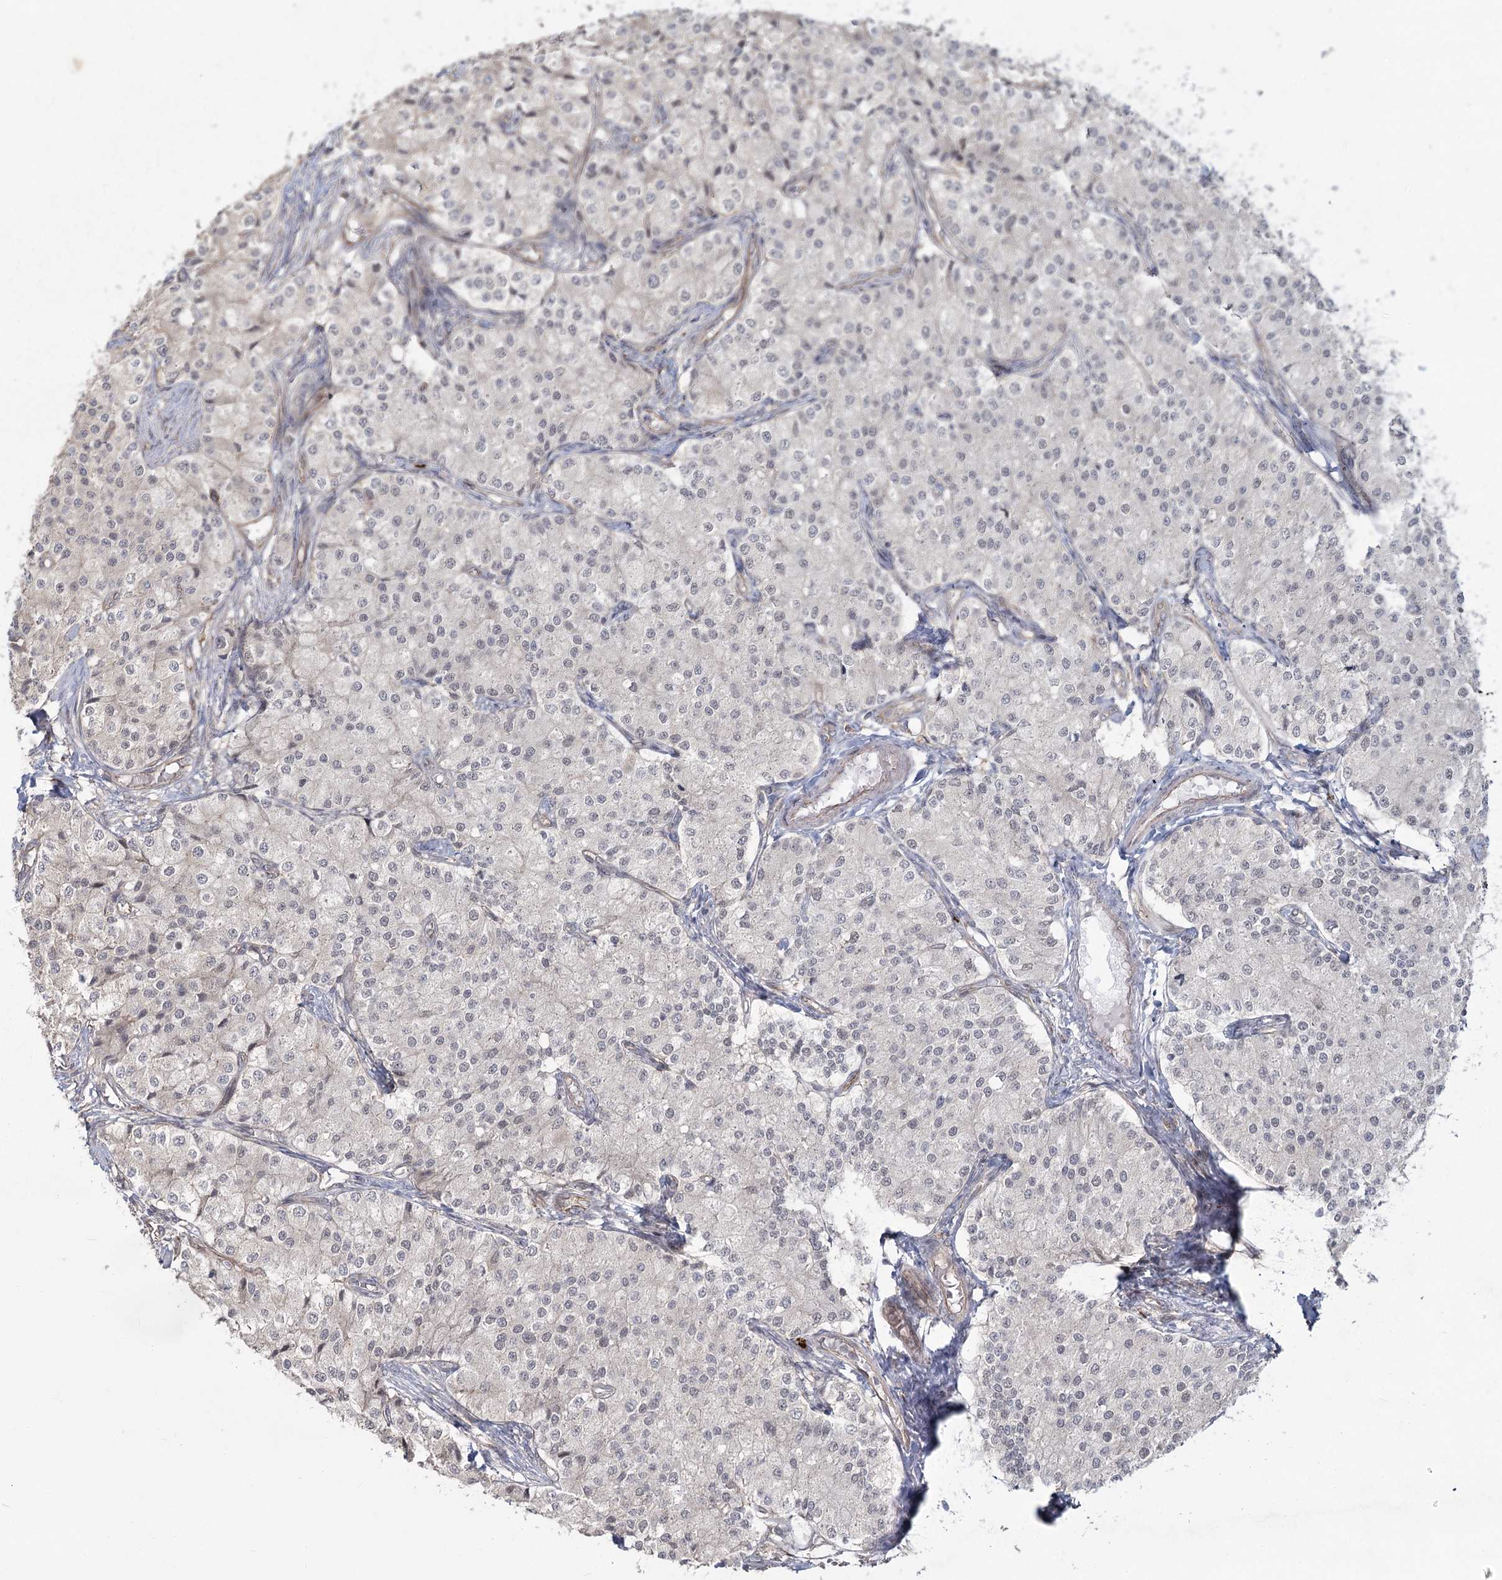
{"staining": {"intensity": "negative", "quantity": "none", "location": "none"}, "tissue": "carcinoid", "cell_type": "Tumor cells", "image_type": "cancer", "snomed": [{"axis": "morphology", "description": "Carcinoid, malignant, NOS"}, {"axis": "topography", "description": "Colon"}], "caption": "Tumor cells are negative for brown protein staining in carcinoid. (DAB immunohistochemistry (IHC) visualized using brightfield microscopy, high magnification).", "gene": "AP2M1", "patient": {"sex": "female", "age": 52}}